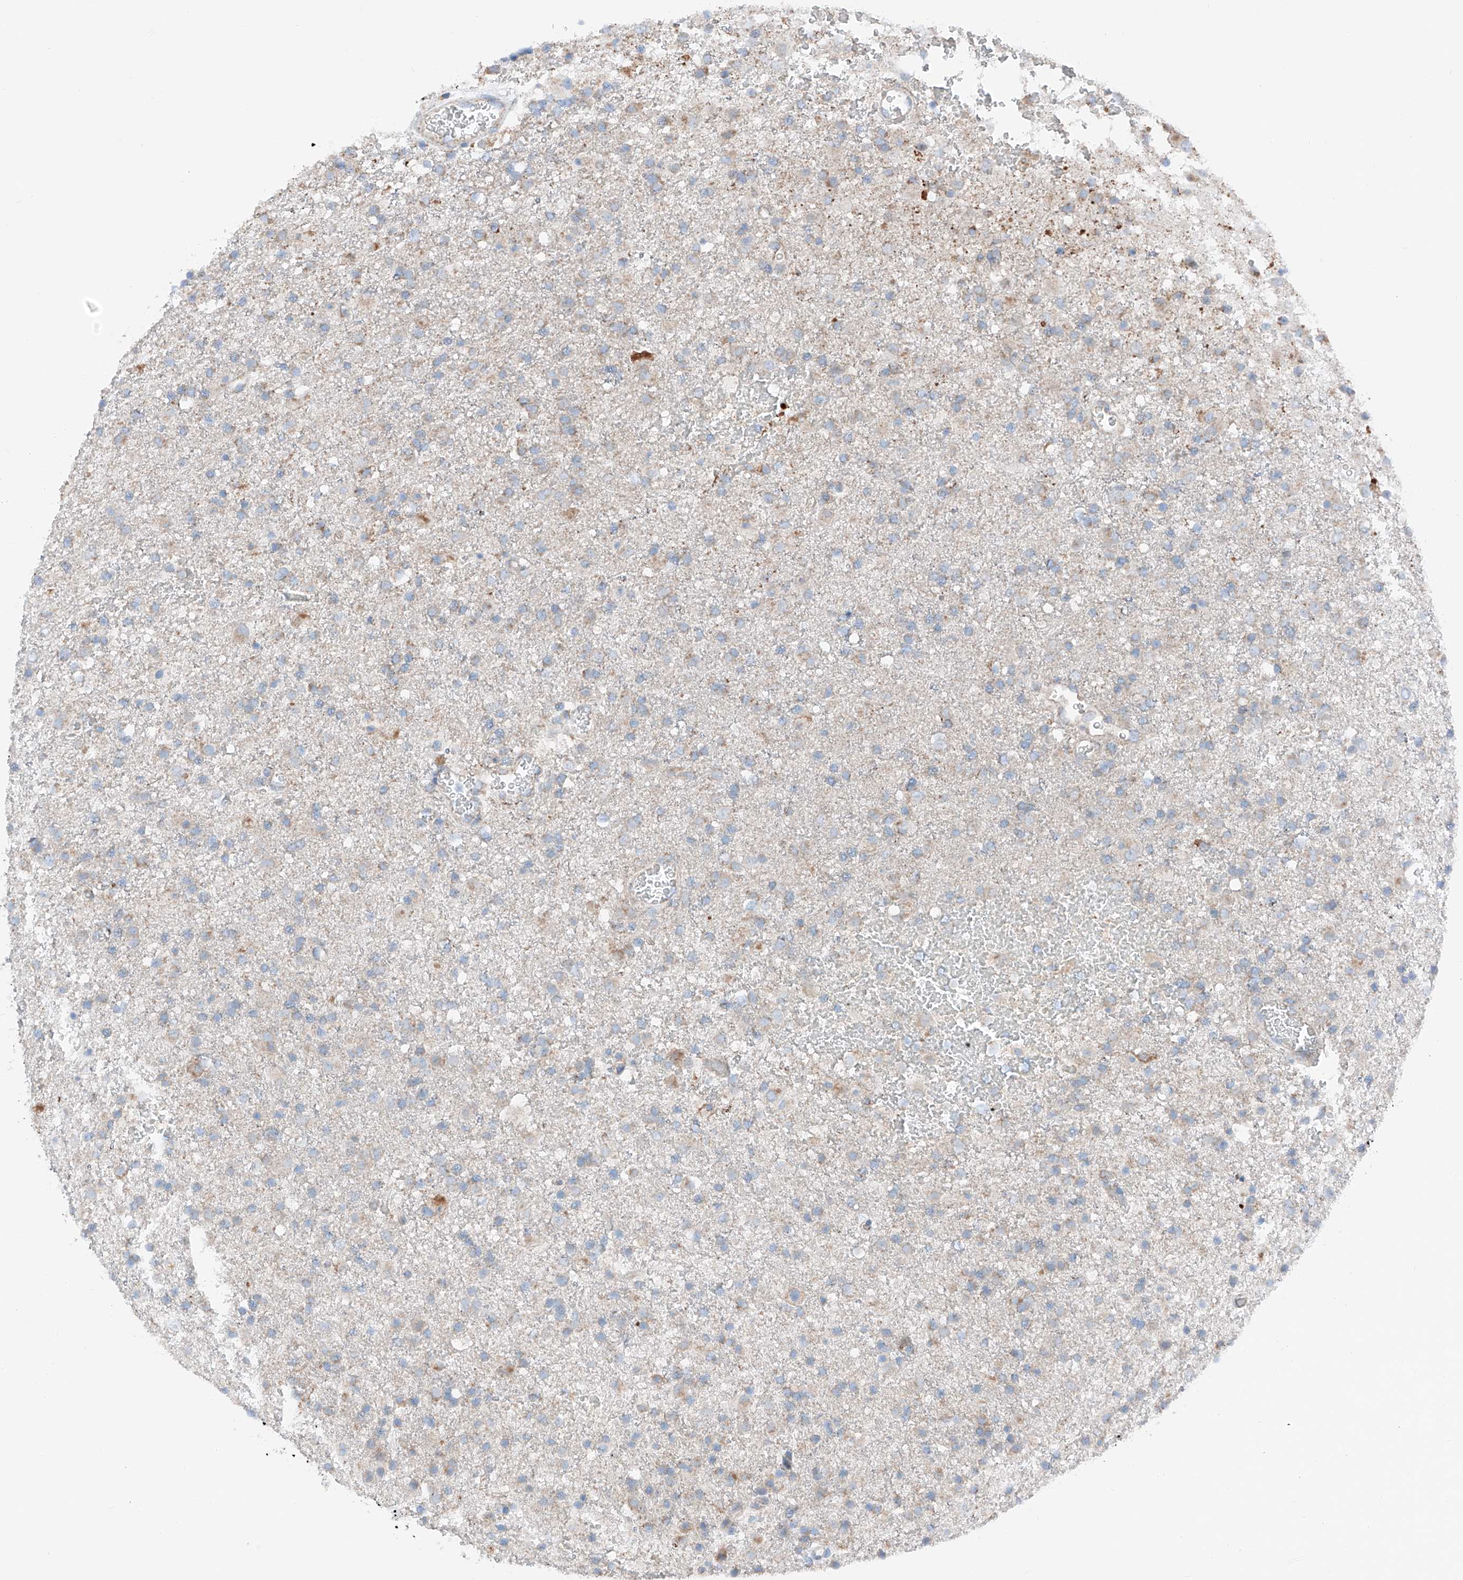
{"staining": {"intensity": "weak", "quantity": "<25%", "location": "cytoplasmic/membranous"}, "tissue": "glioma", "cell_type": "Tumor cells", "image_type": "cancer", "snomed": [{"axis": "morphology", "description": "Glioma, malignant, Low grade"}, {"axis": "topography", "description": "Brain"}], "caption": "An immunohistochemistry image of glioma is shown. There is no staining in tumor cells of glioma. Brightfield microscopy of immunohistochemistry (IHC) stained with DAB (3,3'-diaminobenzidine) (brown) and hematoxylin (blue), captured at high magnification.", "gene": "MRAP", "patient": {"sex": "male", "age": 65}}